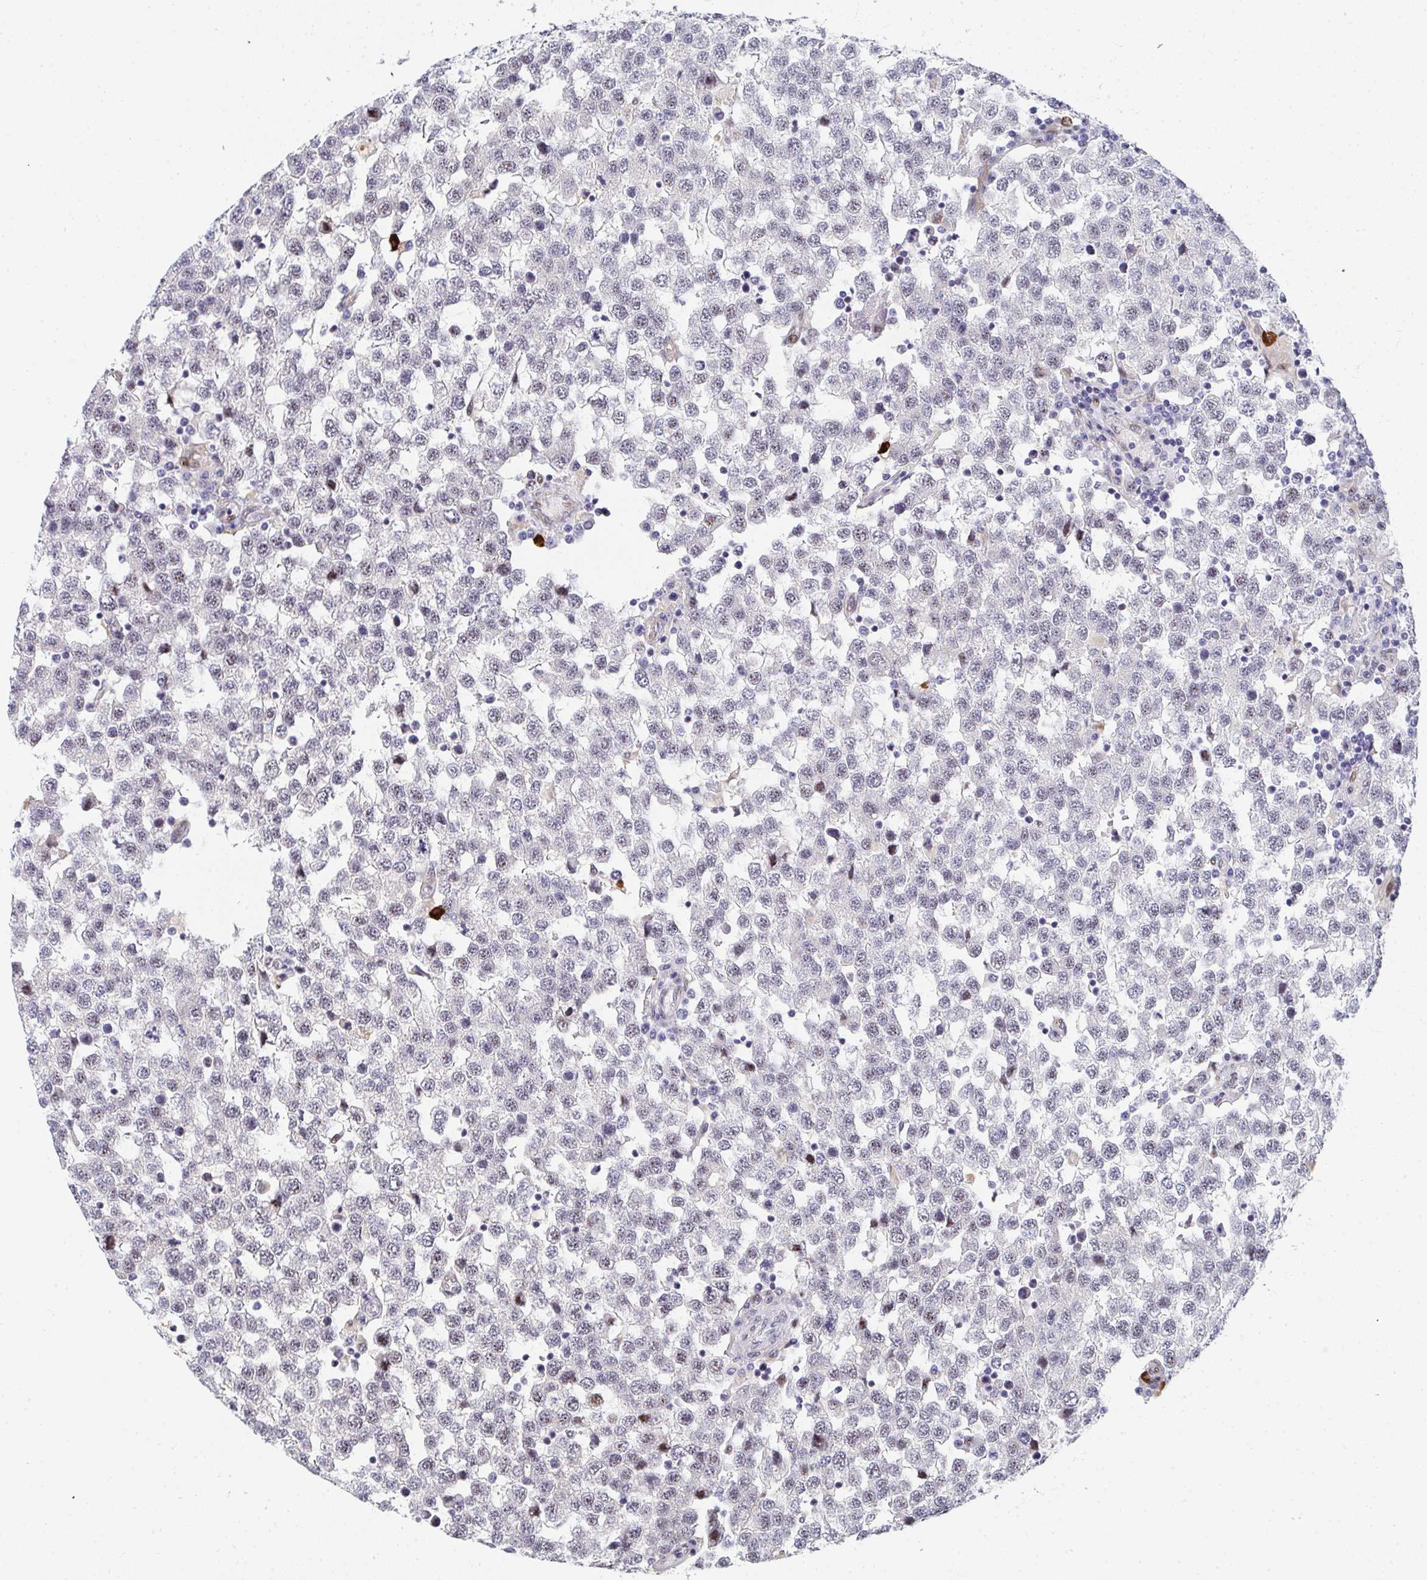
{"staining": {"intensity": "moderate", "quantity": "<25%", "location": "nuclear"}, "tissue": "testis cancer", "cell_type": "Tumor cells", "image_type": "cancer", "snomed": [{"axis": "morphology", "description": "Seminoma, NOS"}, {"axis": "topography", "description": "Testis"}], "caption": "This photomicrograph demonstrates testis cancer stained with immunohistochemistry (IHC) to label a protein in brown. The nuclear of tumor cells show moderate positivity for the protein. Nuclei are counter-stained blue.", "gene": "ZIC3", "patient": {"sex": "male", "age": 34}}